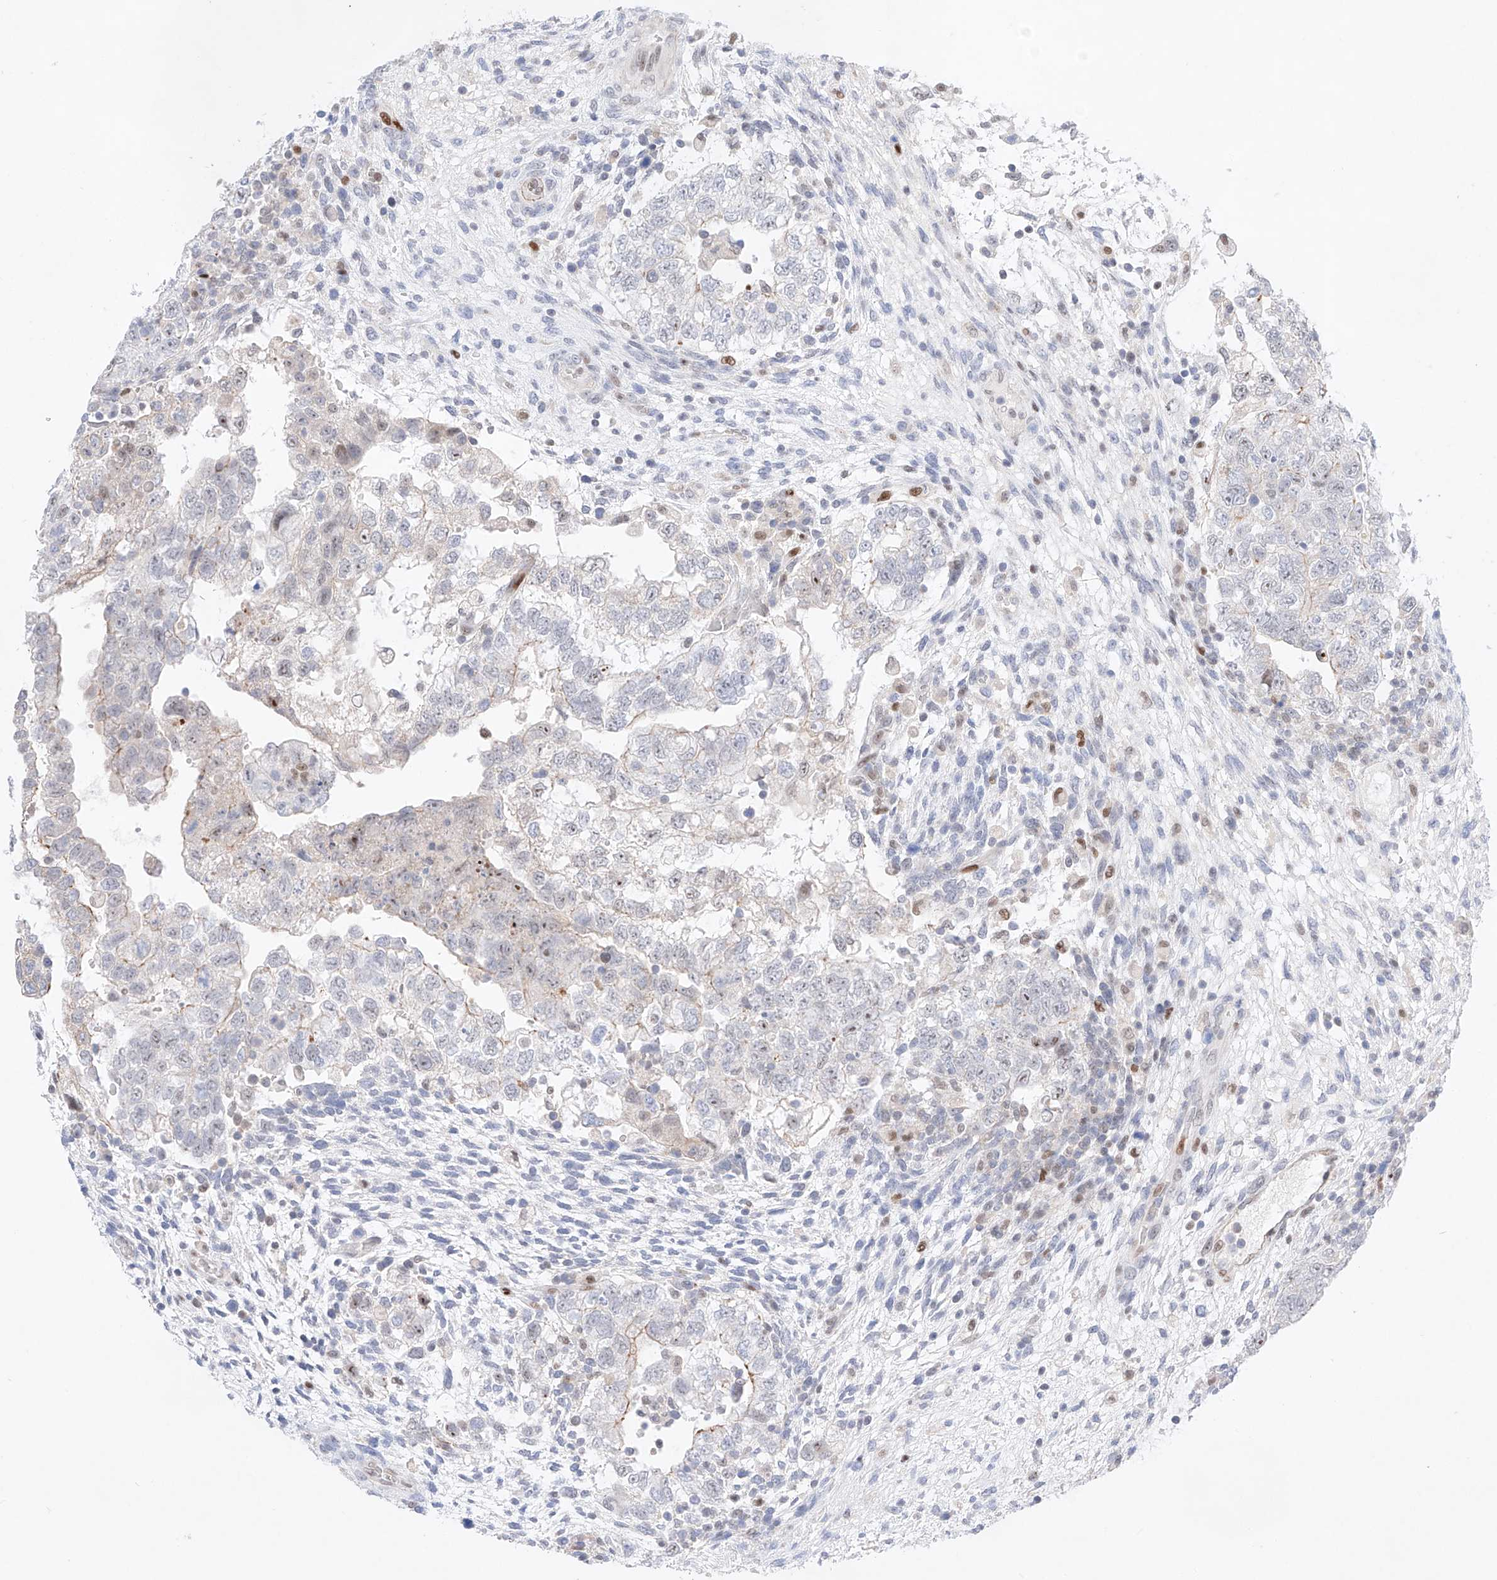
{"staining": {"intensity": "weak", "quantity": "<25%", "location": "nuclear"}, "tissue": "testis cancer", "cell_type": "Tumor cells", "image_type": "cancer", "snomed": [{"axis": "morphology", "description": "Carcinoma, Embryonal, NOS"}, {"axis": "topography", "description": "Testis"}], "caption": "Immunohistochemistry (IHC) of testis embryonal carcinoma displays no positivity in tumor cells. (DAB (3,3'-diaminobenzidine) immunohistochemistry visualized using brightfield microscopy, high magnification).", "gene": "NT5C3B", "patient": {"sex": "male", "age": 37}}